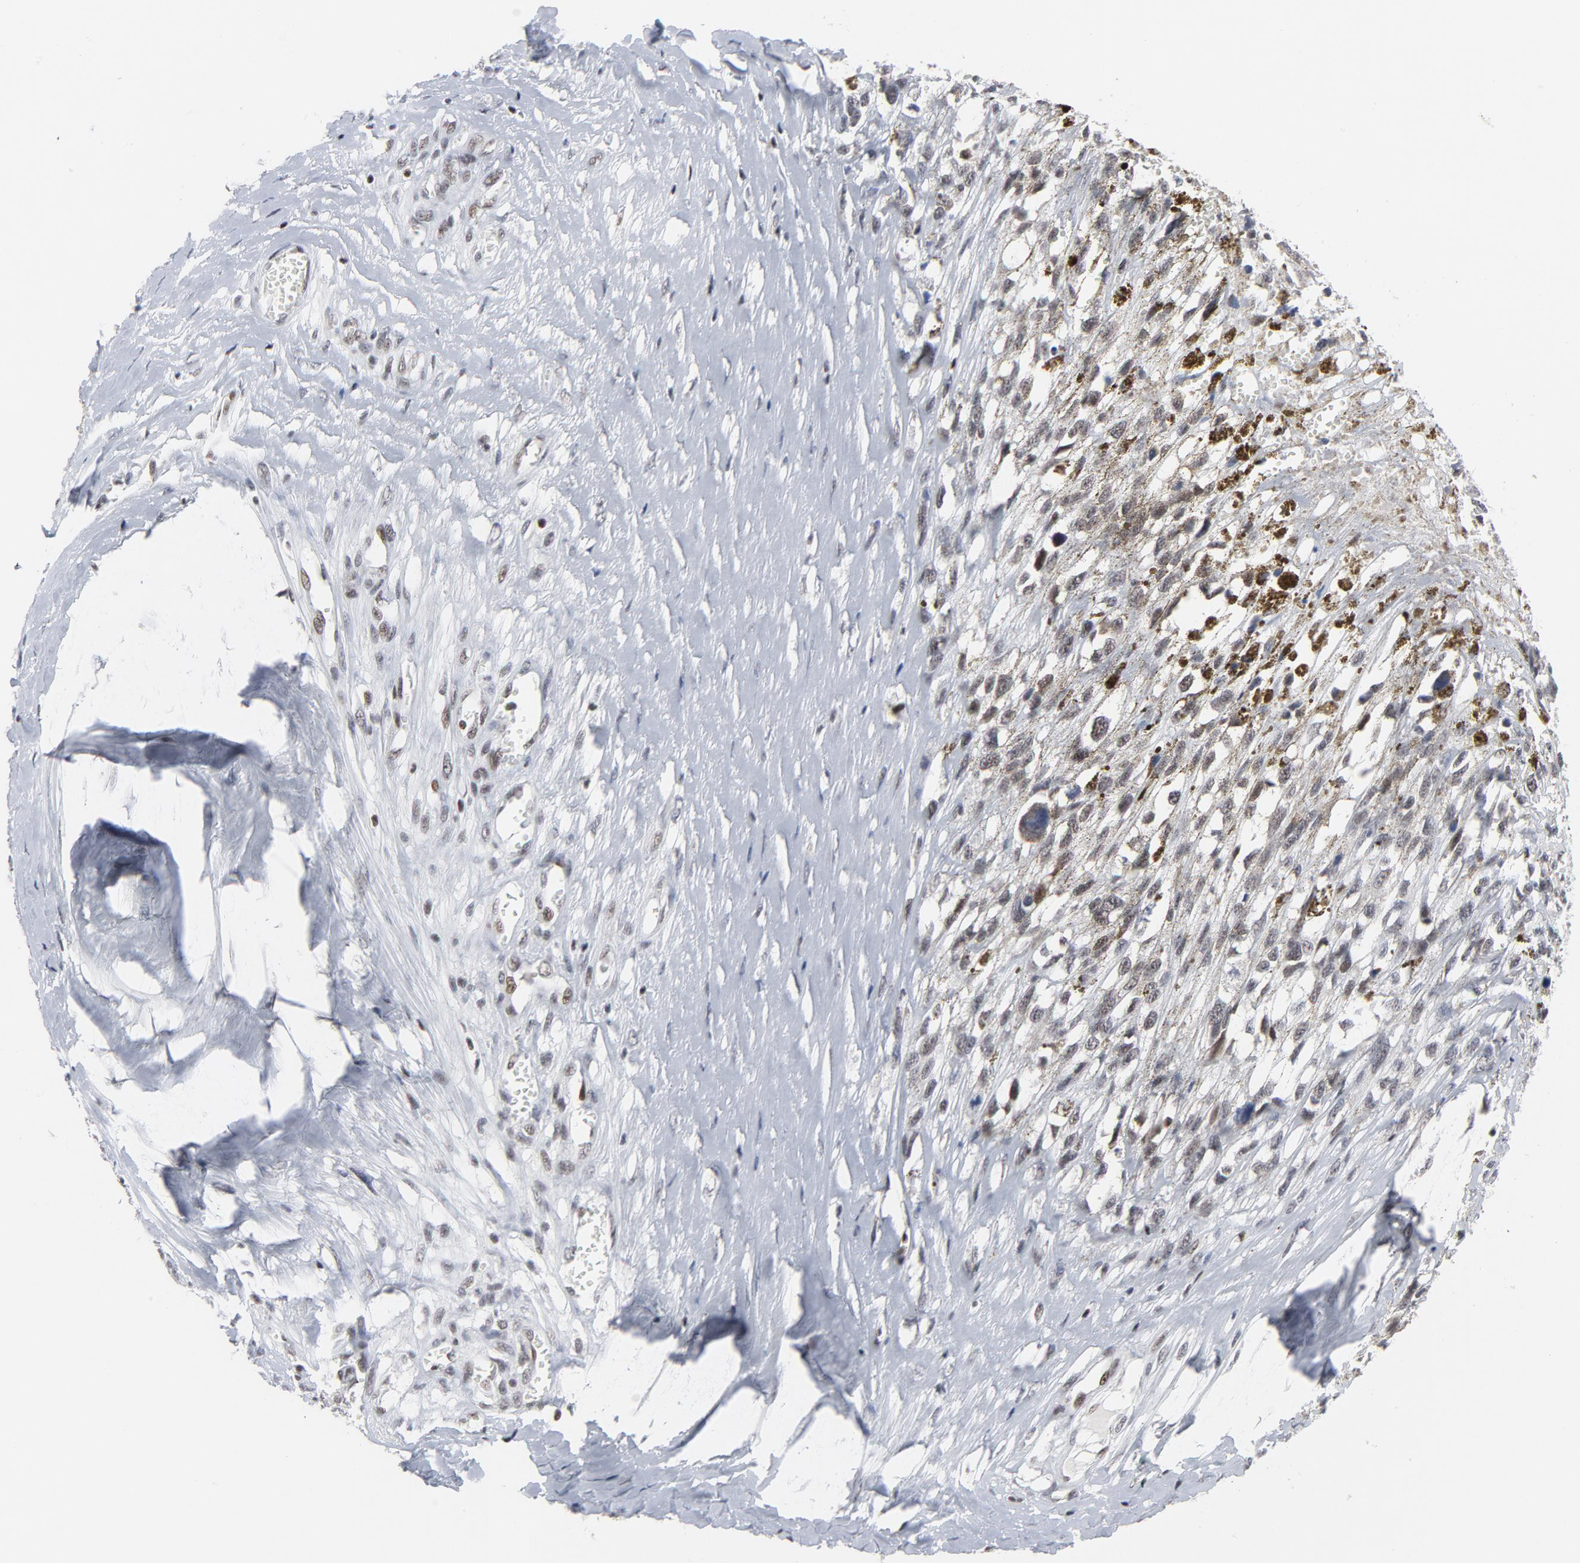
{"staining": {"intensity": "weak", "quantity": "25%-75%", "location": "nuclear"}, "tissue": "melanoma", "cell_type": "Tumor cells", "image_type": "cancer", "snomed": [{"axis": "morphology", "description": "Malignant melanoma, Metastatic site"}, {"axis": "topography", "description": "Lymph node"}], "caption": "Immunohistochemical staining of malignant melanoma (metastatic site) shows low levels of weak nuclear expression in about 25%-75% of tumor cells. (brown staining indicates protein expression, while blue staining denotes nuclei).", "gene": "GABPA", "patient": {"sex": "male", "age": 59}}